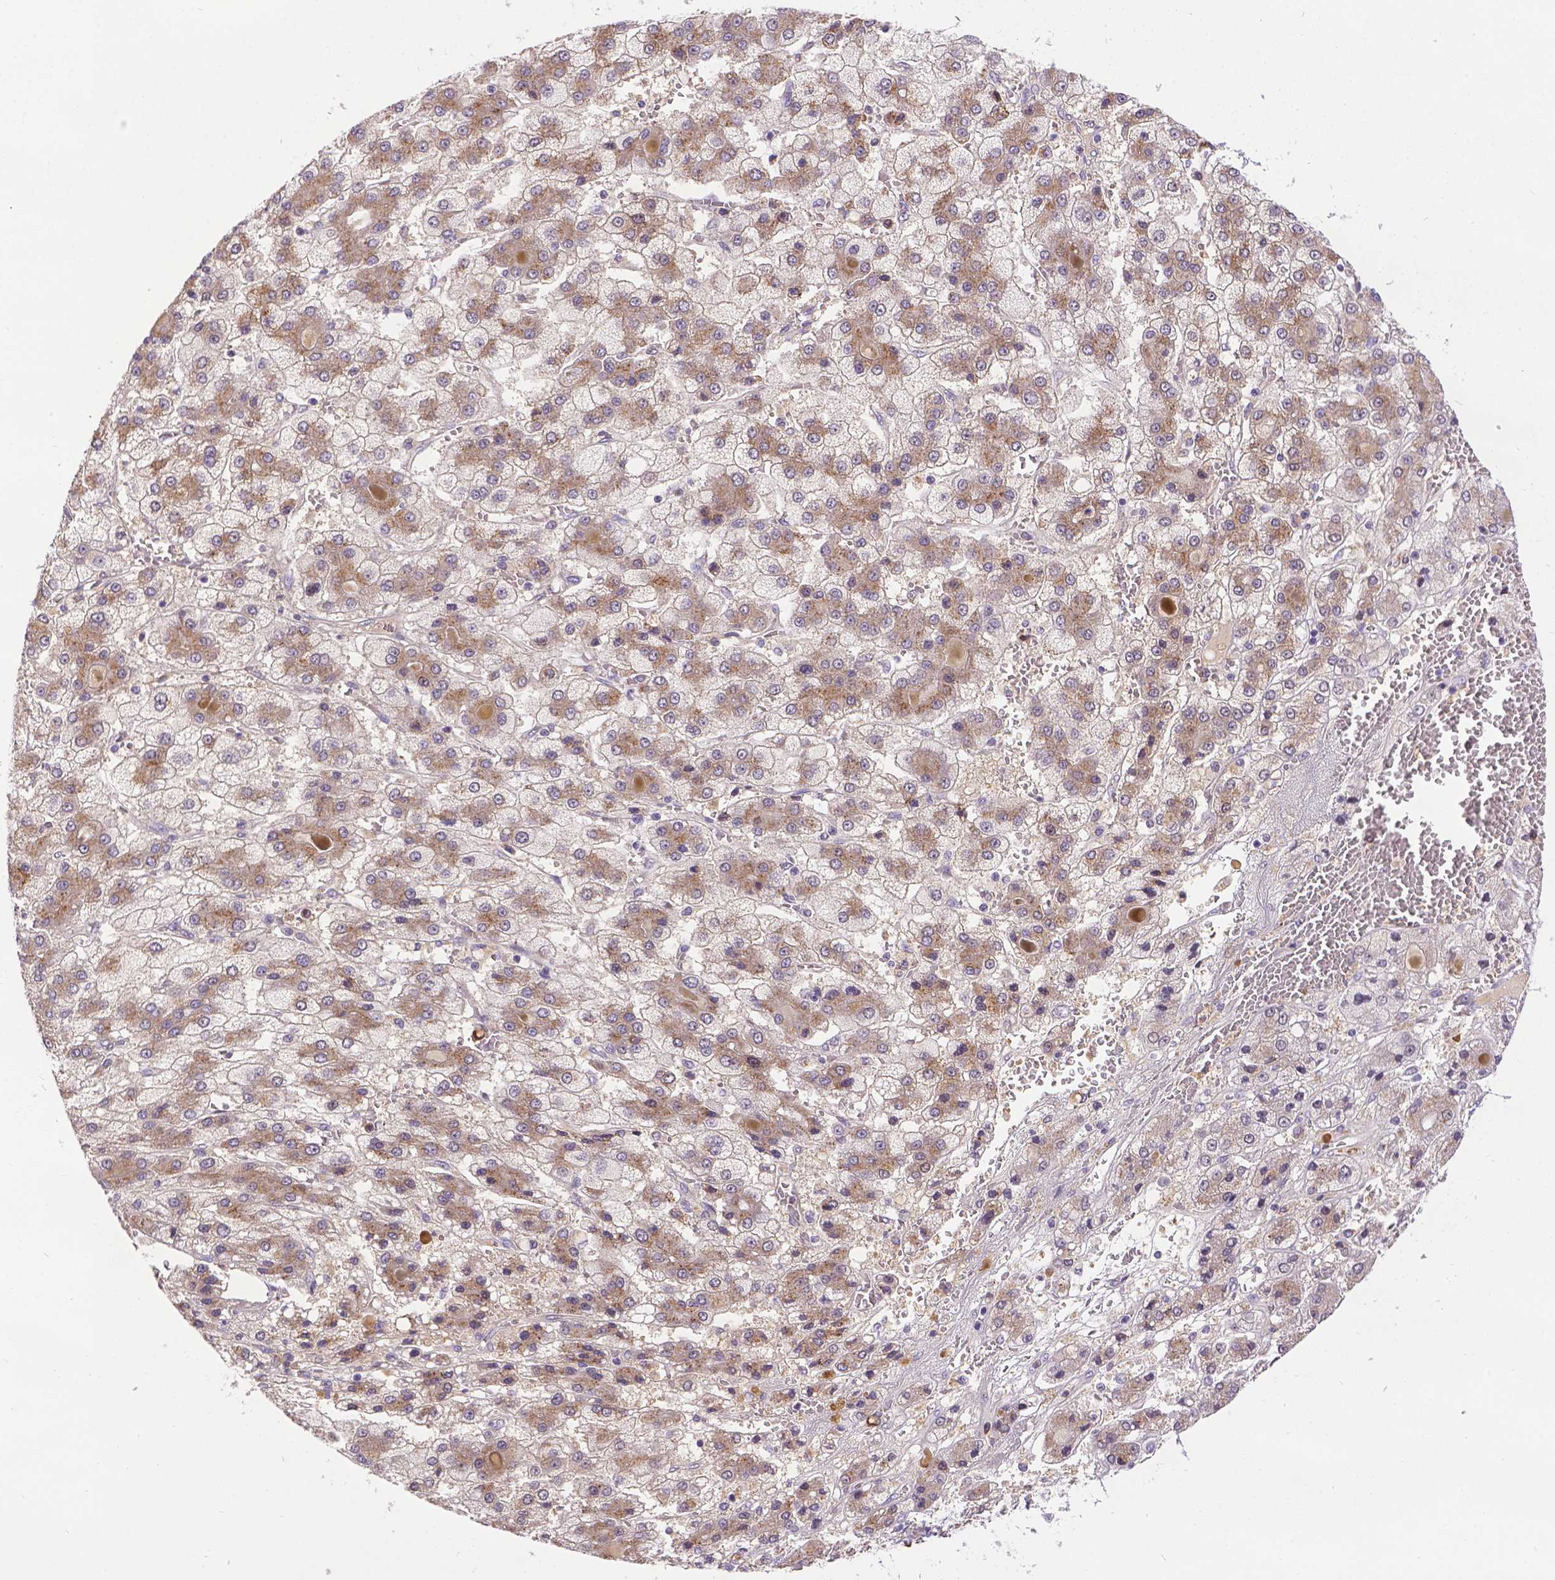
{"staining": {"intensity": "weak", "quantity": ">75%", "location": "cytoplasmic/membranous"}, "tissue": "liver cancer", "cell_type": "Tumor cells", "image_type": "cancer", "snomed": [{"axis": "morphology", "description": "Carcinoma, Hepatocellular, NOS"}, {"axis": "topography", "description": "Liver"}], "caption": "Liver cancer stained with DAB immunohistochemistry reveals low levels of weak cytoplasmic/membranous expression in approximately >75% of tumor cells.", "gene": "TM4SF18", "patient": {"sex": "male", "age": 73}}